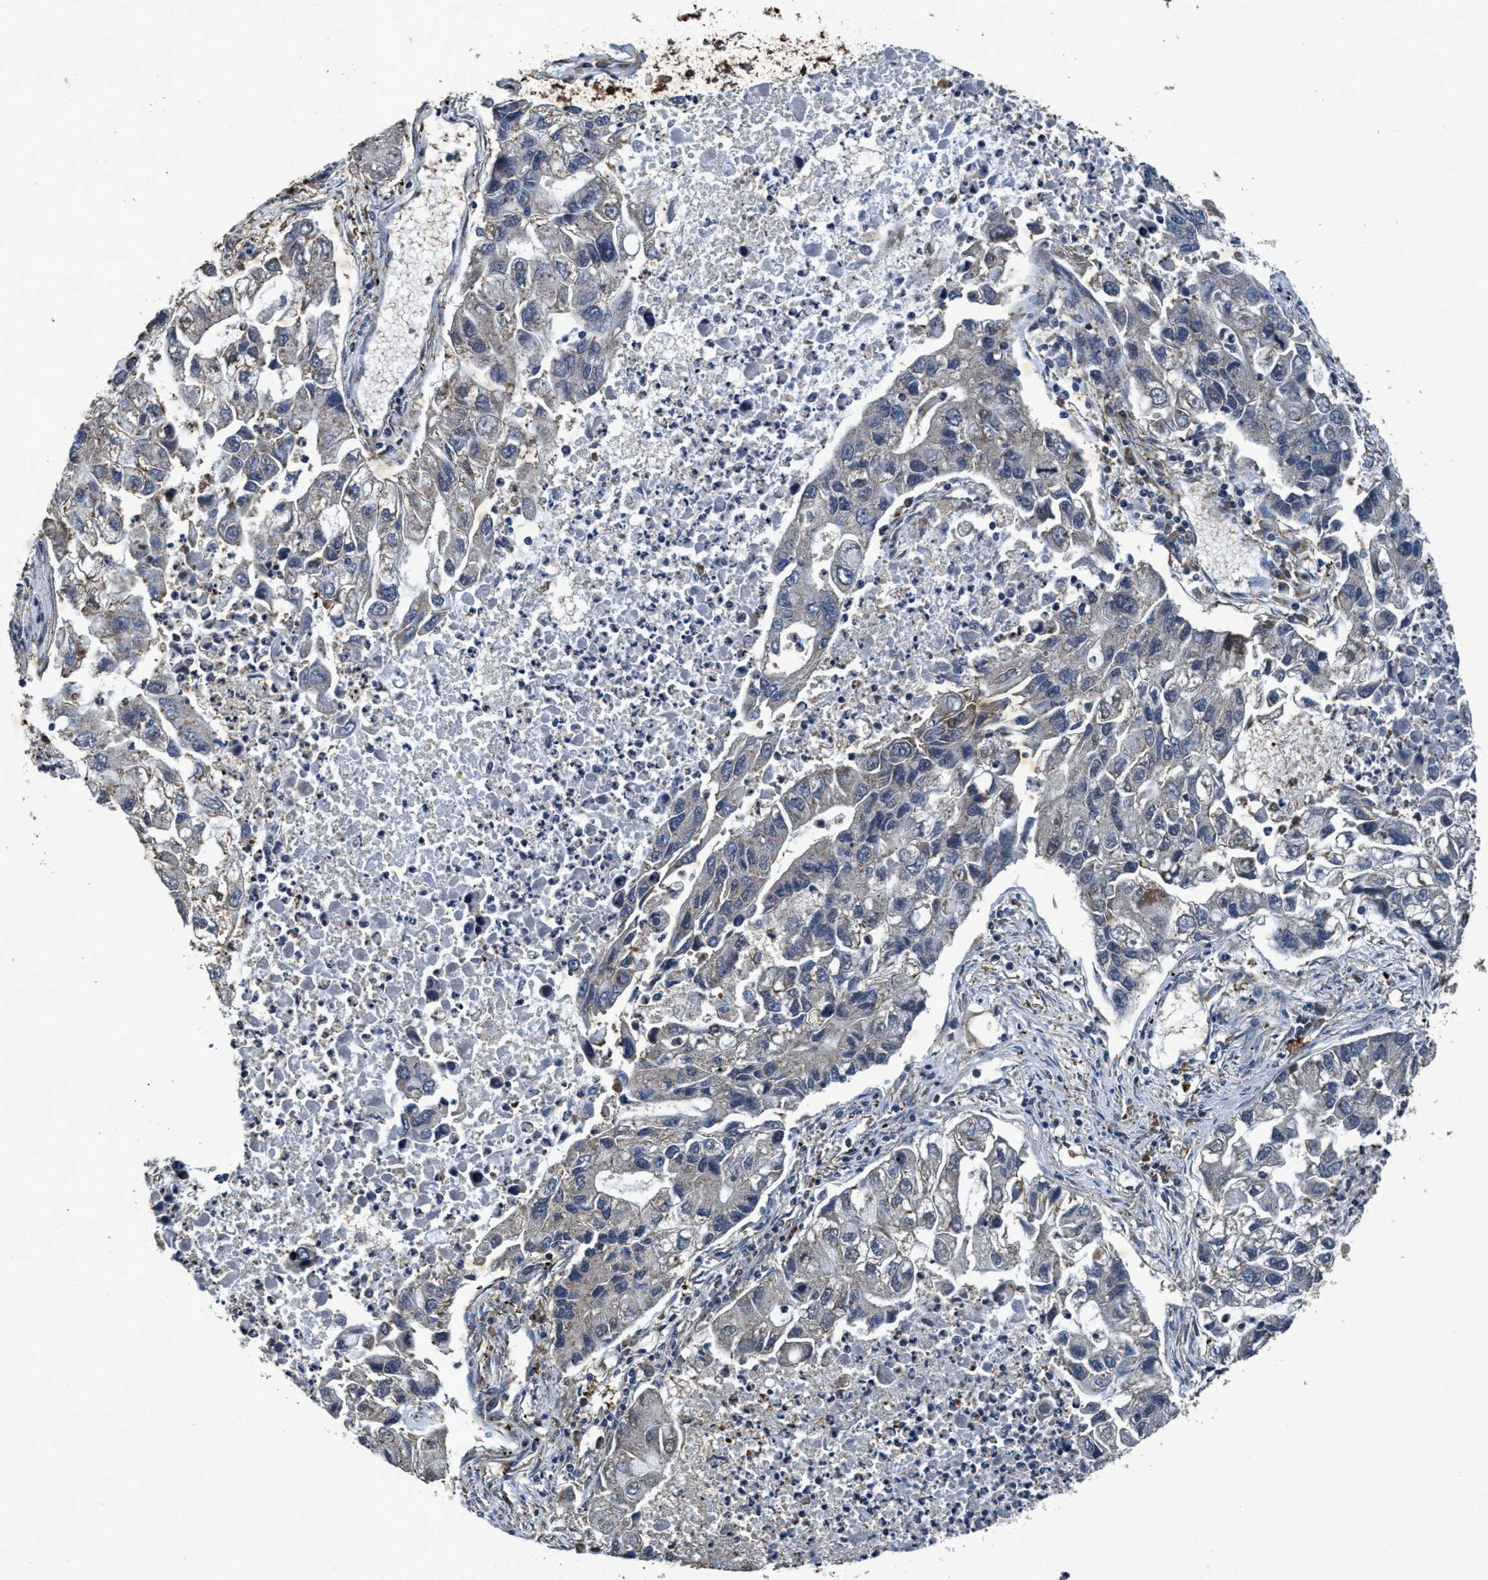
{"staining": {"intensity": "negative", "quantity": "none", "location": "none"}, "tissue": "lung cancer", "cell_type": "Tumor cells", "image_type": "cancer", "snomed": [{"axis": "morphology", "description": "Adenocarcinoma, NOS"}, {"axis": "topography", "description": "Lung"}], "caption": "Adenocarcinoma (lung) was stained to show a protein in brown. There is no significant expression in tumor cells.", "gene": "AKT1S1", "patient": {"sex": "female", "age": 51}}